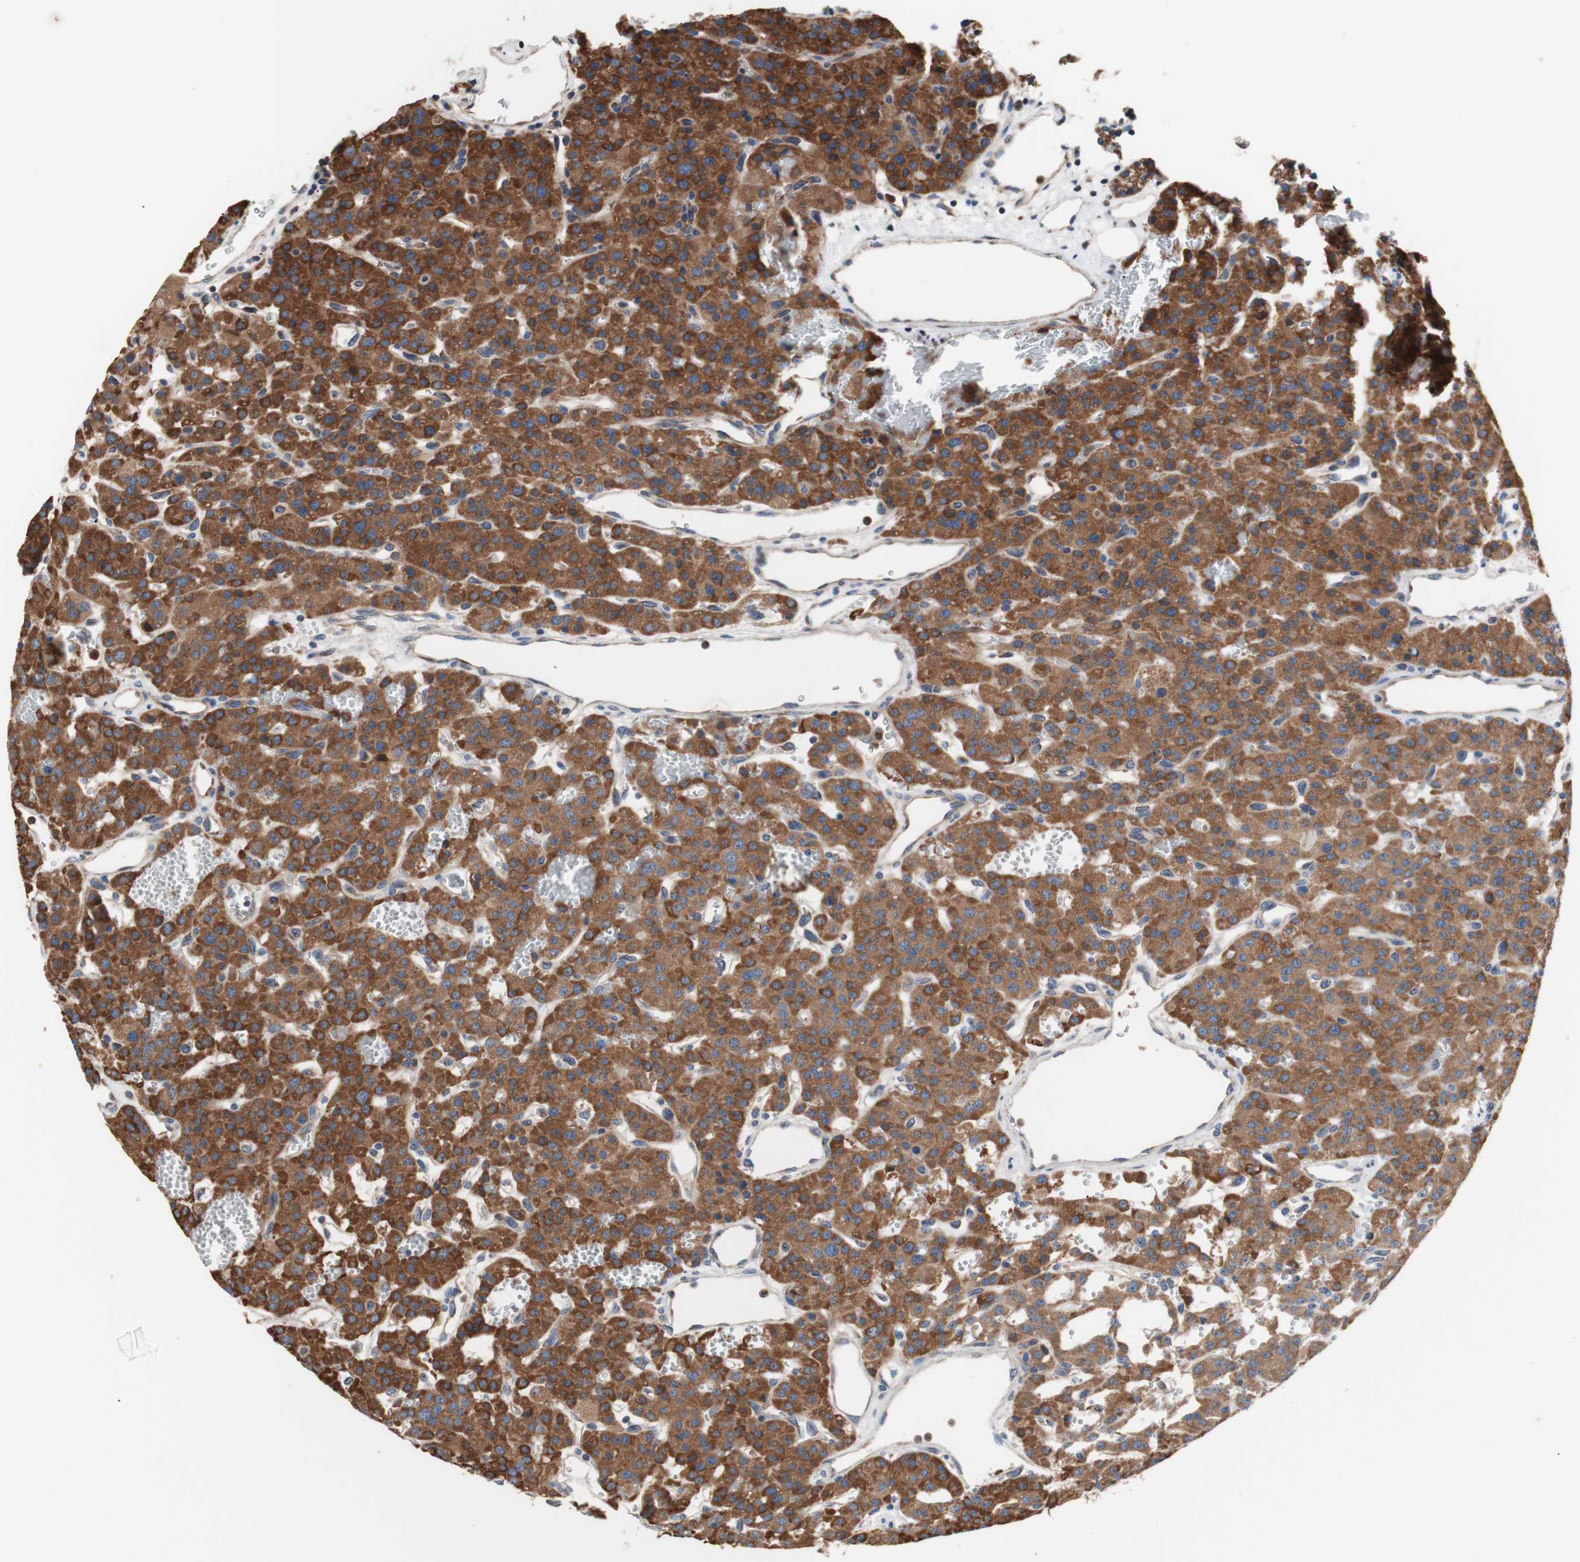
{"staining": {"intensity": "strong", "quantity": ">75%", "location": "cytoplasmic/membranous"}, "tissue": "parathyroid gland", "cell_type": "Glandular cells", "image_type": "normal", "snomed": [{"axis": "morphology", "description": "Normal tissue, NOS"}, {"axis": "morphology", "description": "Adenoma, NOS"}, {"axis": "topography", "description": "Parathyroid gland"}], "caption": "Glandular cells reveal high levels of strong cytoplasmic/membranous expression in about >75% of cells in unremarkable parathyroid gland.", "gene": "FMR1", "patient": {"sex": "female", "age": 81}}